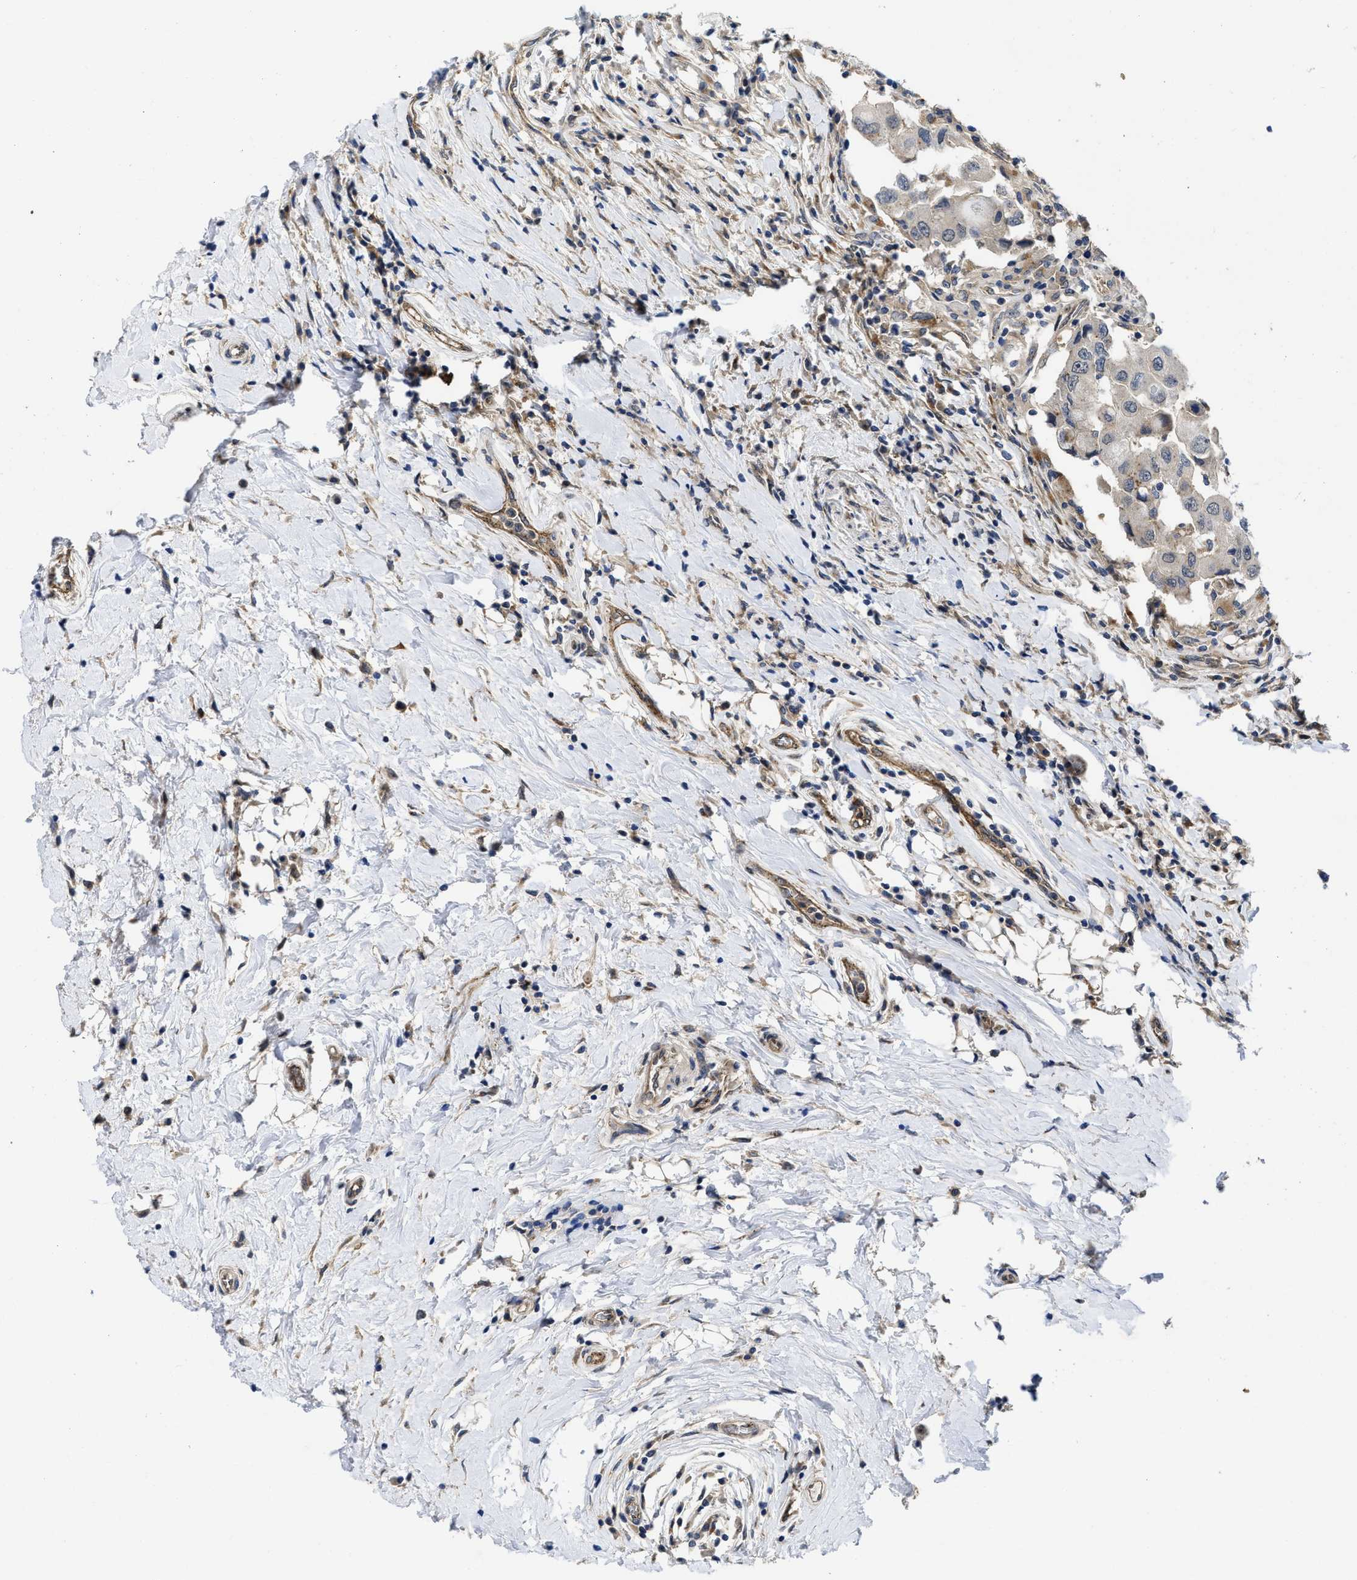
{"staining": {"intensity": "weak", "quantity": "<25%", "location": "cytoplasmic/membranous"}, "tissue": "breast cancer", "cell_type": "Tumor cells", "image_type": "cancer", "snomed": [{"axis": "morphology", "description": "Duct carcinoma"}, {"axis": "topography", "description": "Breast"}], "caption": "High magnification brightfield microscopy of intraductal carcinoma (breast) stained with DAB (3,3'-diaminobenzidine) (brown) and counterstained with hematoxylin (blue): tumor cells show no significant expression.", "gene": "PKD2", "patient": {"sex": "female", "age": 27}}